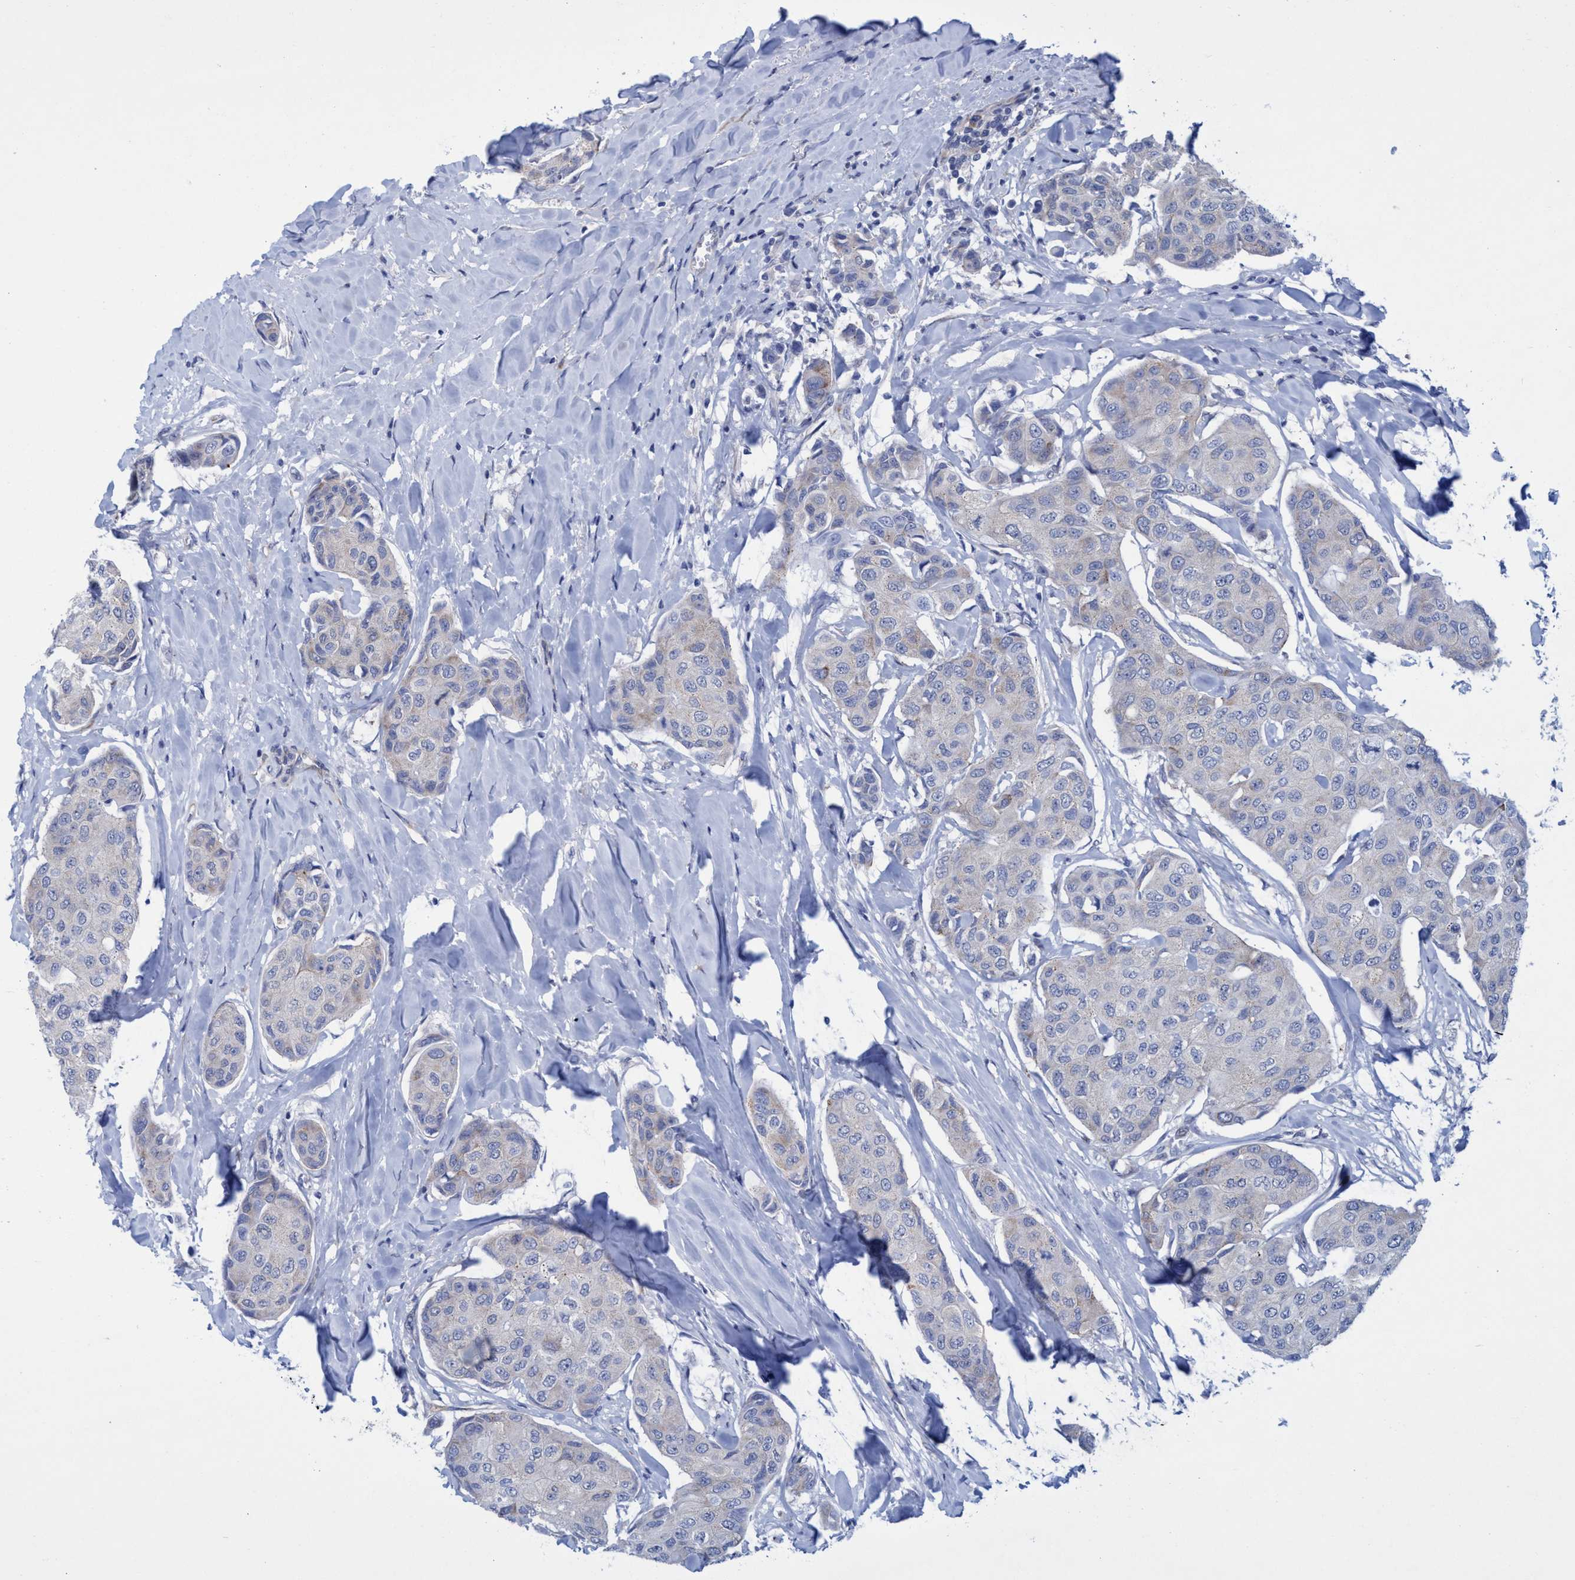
{"staining": {"intensity": "negative", "quantity": "none", "location": "none"}, "tissue": "breast cancer", "cell_type": "Tumor cells", "image_type": "cancer", "snomed": [{"axis": "morphology", "description": "Duct carcinoma"}, {"axis": "topography", "description": "Breast"}], "caption": "IHC micrograph of neoplastic tissue: human breast cancer (intraductal carcinoma) stained with DAB reveals no significant protein staining in tumor cells.", "gene": "R3HCC1", "patient": {"sex": "female", "age": 80}}